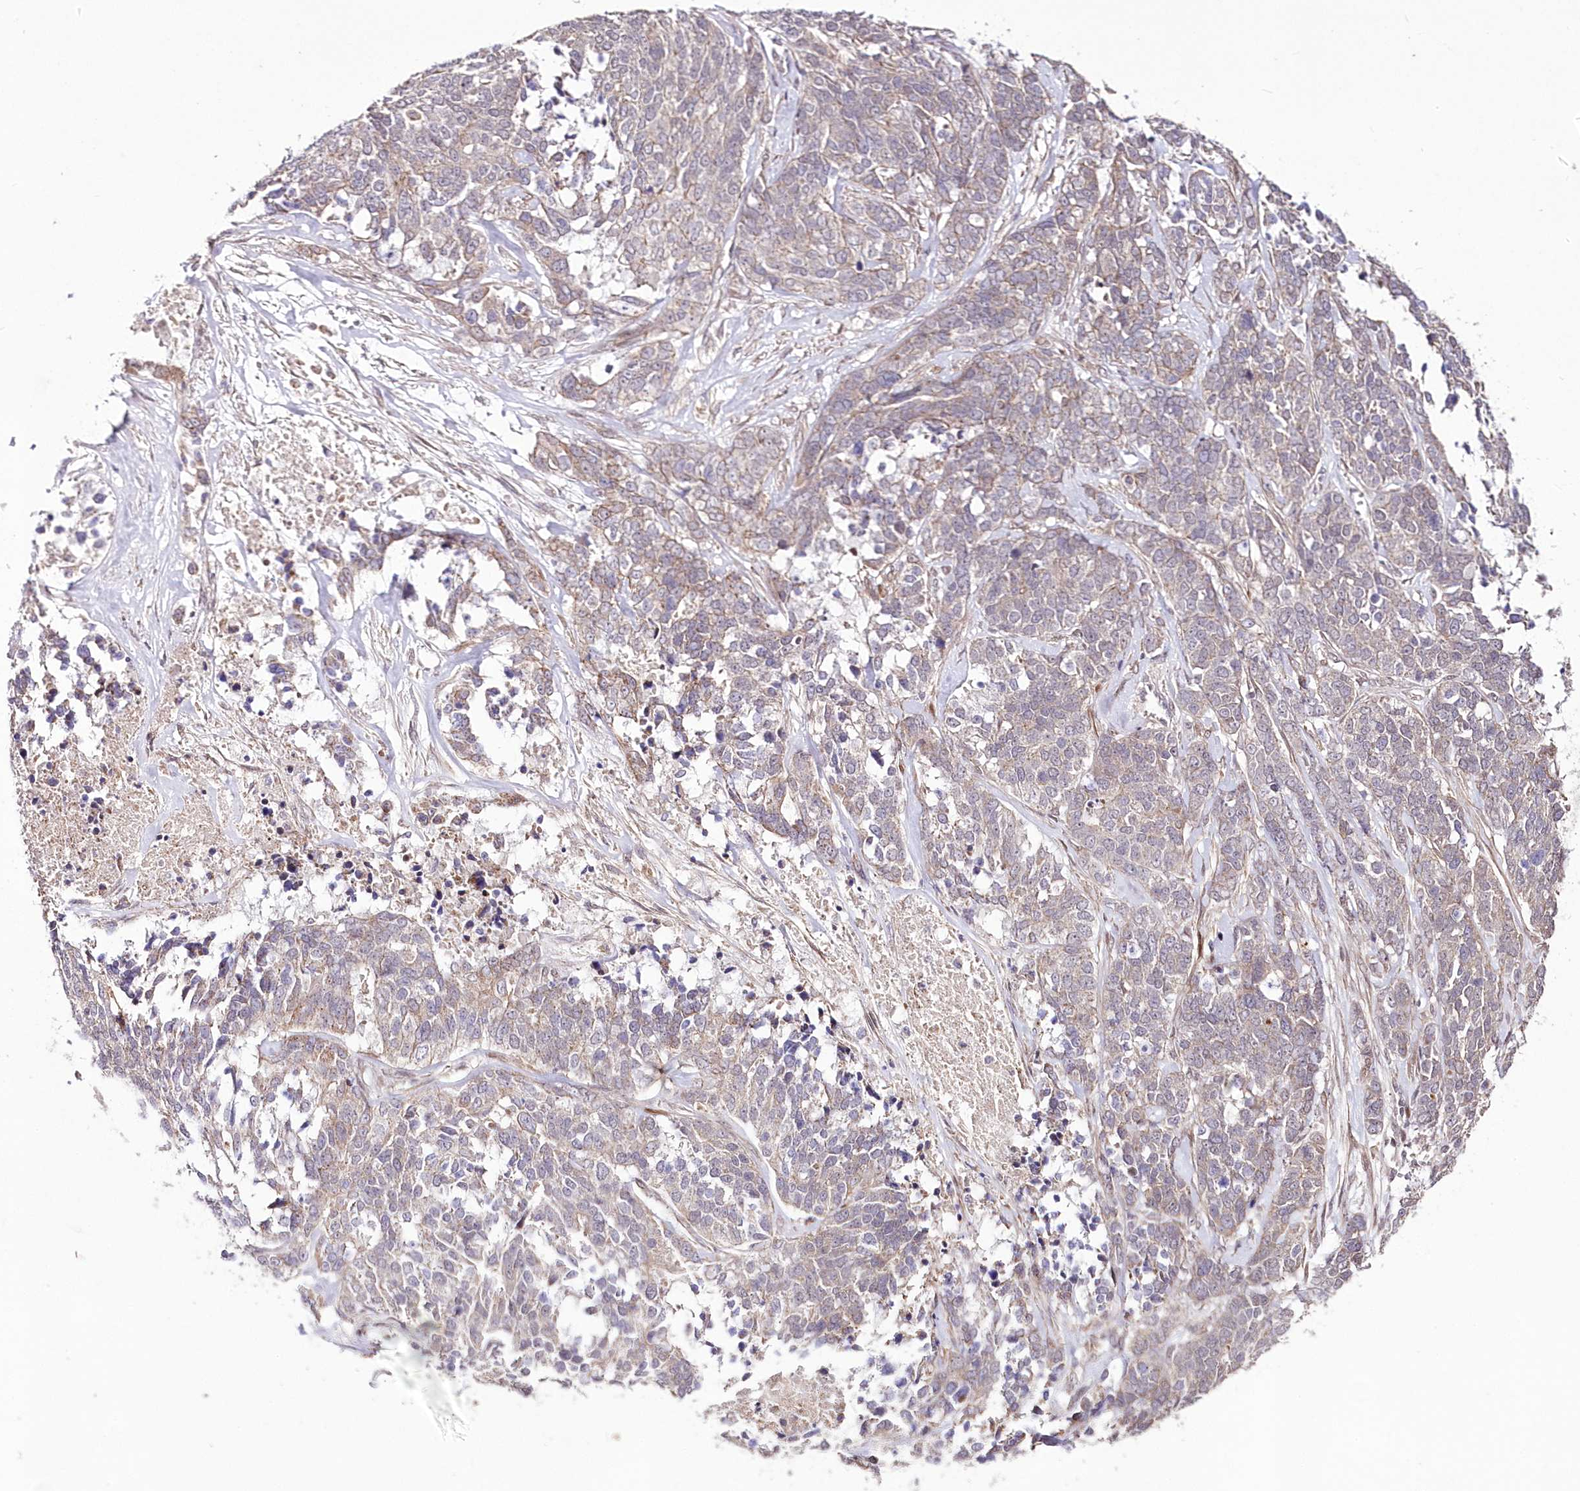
{"staining": {"intensity": "weak", "quantity": "<25%", "location": "cytoplasmic/membranous"}, "tissue": "ovarian cancer", "cell_type": "Tumor cells", "image_type": "cancer", "snomed": [{"axis": "morphology", "description": "Cystadenocarcinoma, serous, NOS"}, {"axis": "topography", "description": "Ovary"}], "caption": "Human serous cystadenocarcinoma (ovarian) stained for a protein using immunohistochemistry (IHC) exhibits no staining in tumor cells.", "gene": "FAM241B", "patient": {"sex": "female", "age": 44}}